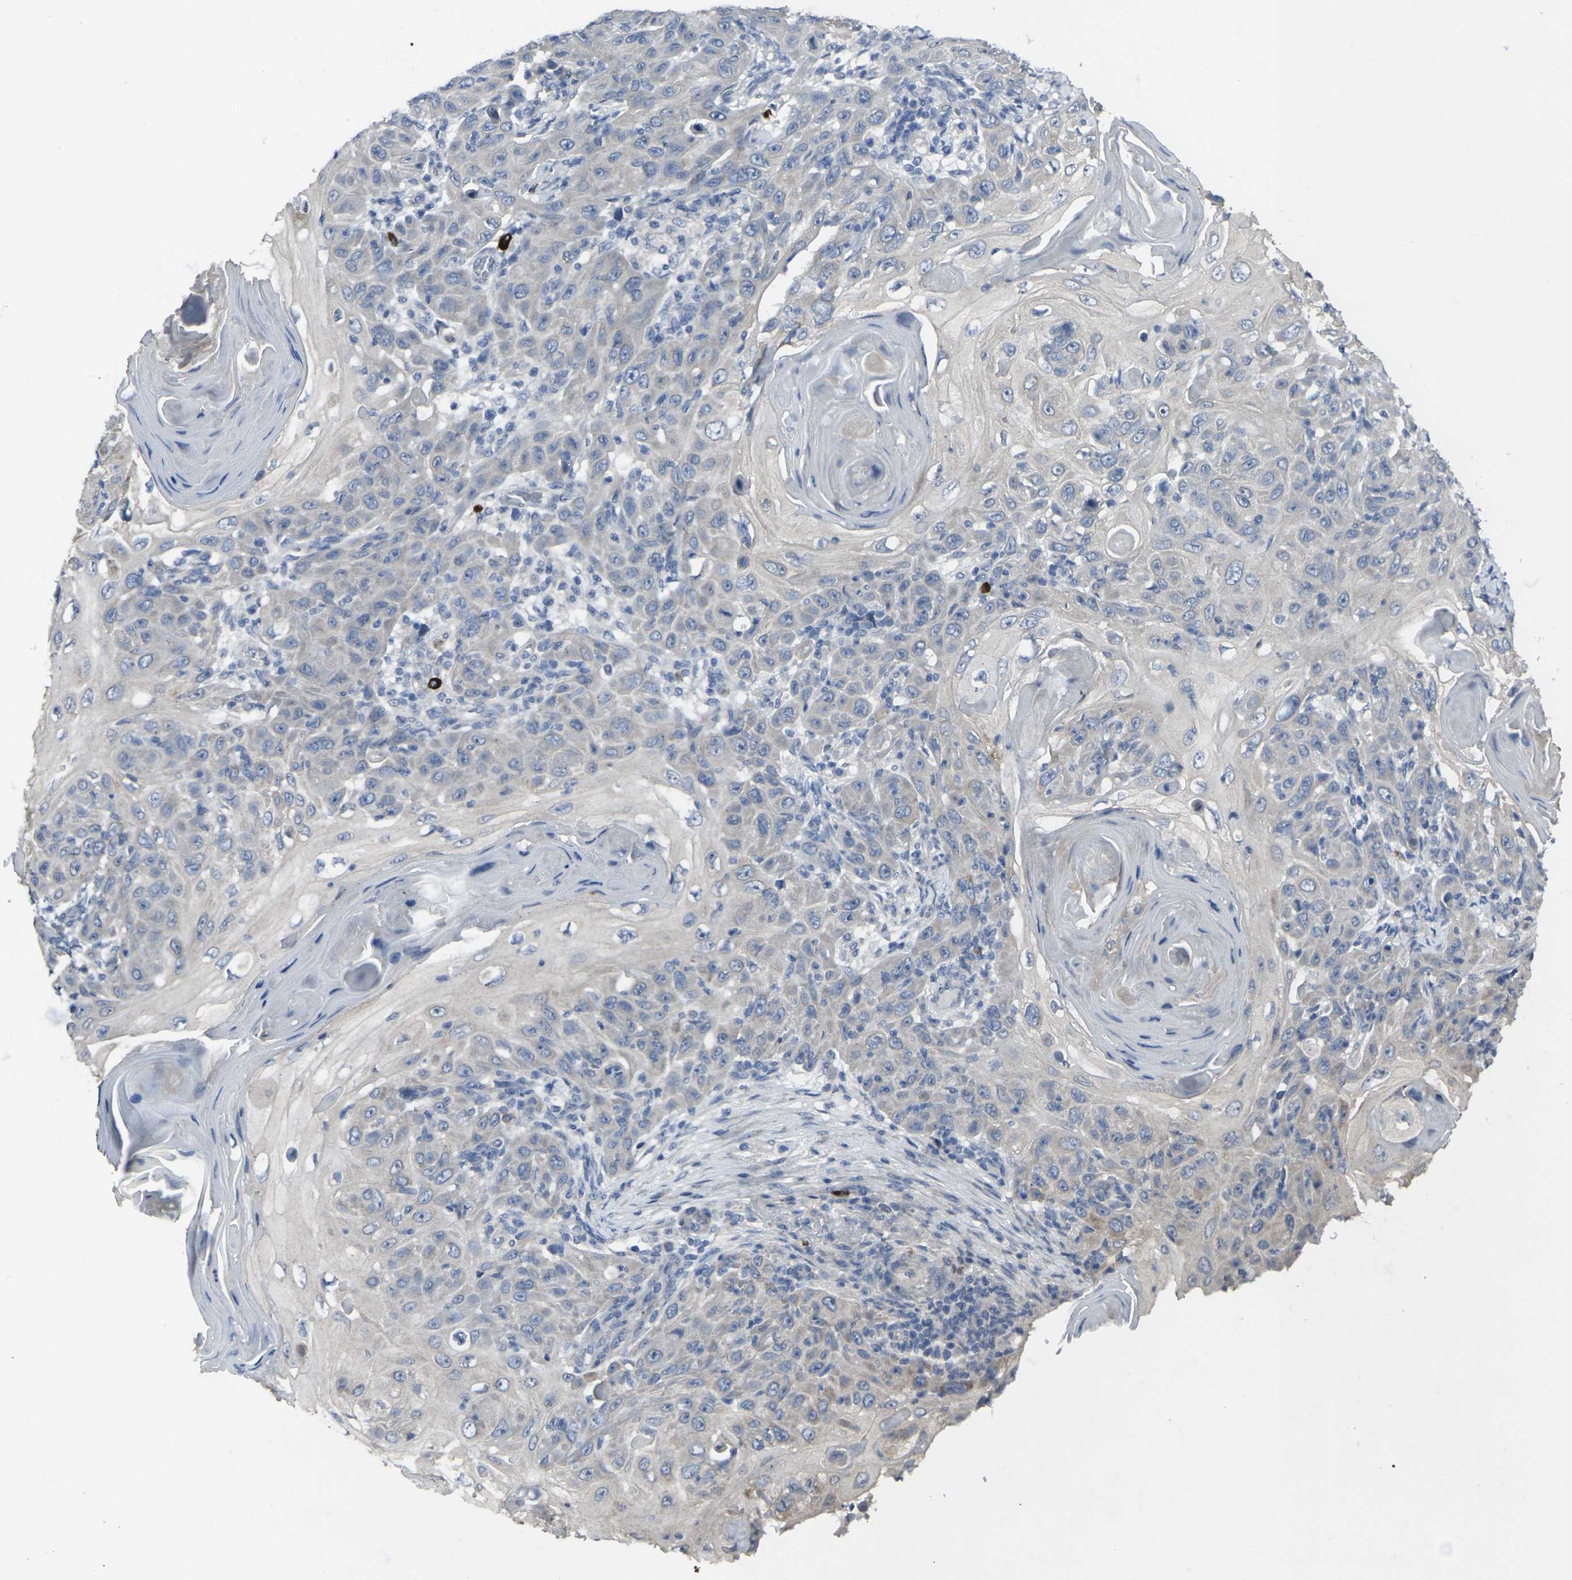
{"staining": {"intensity": "negative", "quantity": "none", "location": "none"}, "tissue": "skin cancer", "cell_type": "Tumor cells", "image_type": "cancer", "snomed": [{"axis": "morphology", "description": "Squamous cell carcinoma, NOS"}, {"axis": "topography", "description": "Skin"}], "caption": "Immunohistochemical staining of skin cancer exhibits no significant expression in tumor cells.", "gene": "CCR10", "patient": {"sex": "female", "age": 88}}